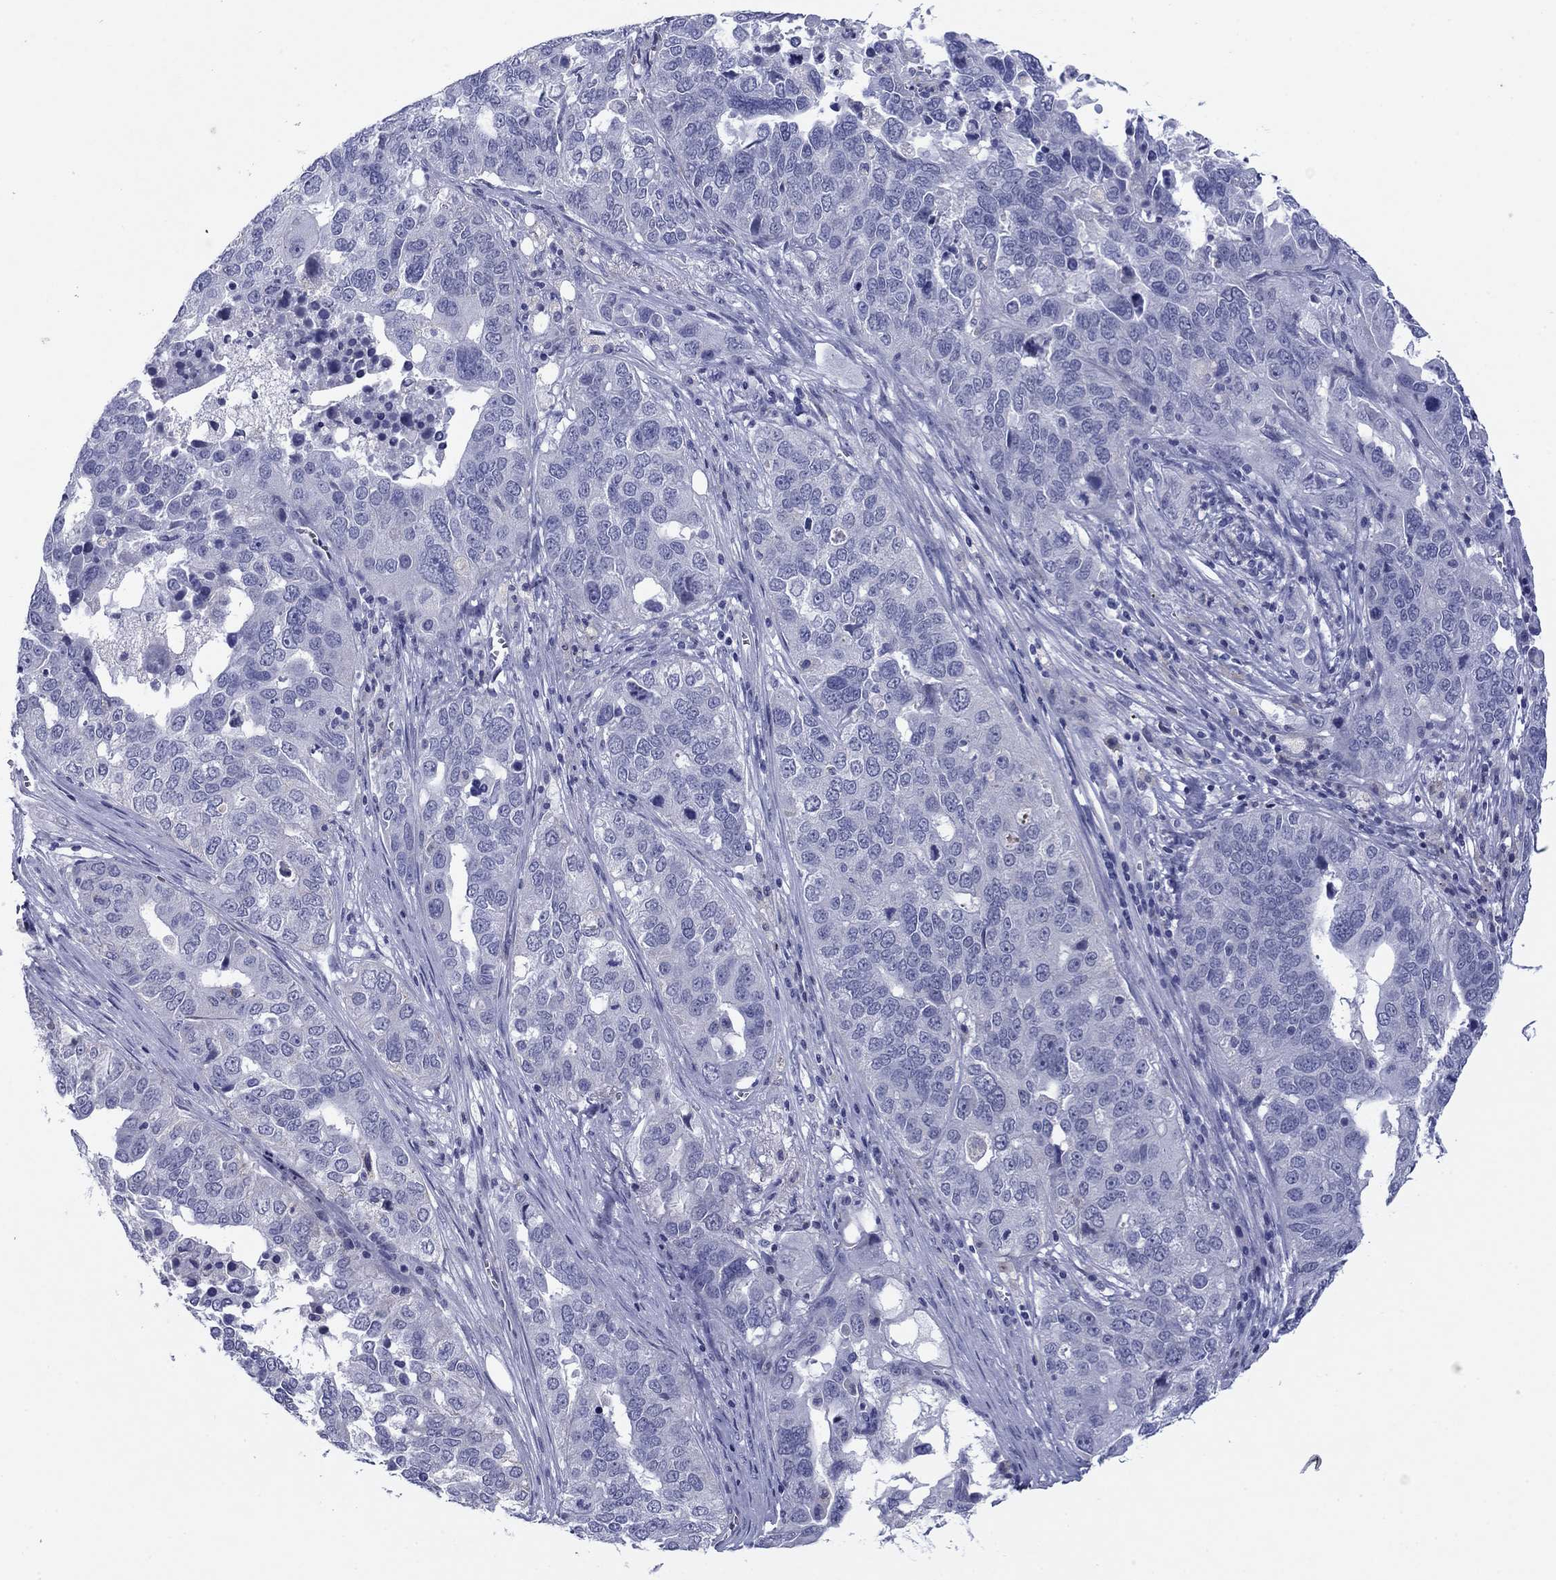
{"staining": {"intensity": "negative", "quantity": "none", "location": "none"}, "tissue": "ovarian cancer", "cell_type": "Tumor cells", "image_type": "cancer", "snomed": [{"axis": "morphology", "description": "Carcinoma, endometroid"}, {"axis": "topography", "description": "Soft tissue"}, {"axis": "topography", "description": "Ovary"}], "caption": "A micrograph of ovarian cancer stained for a protein demonstrates no brown staining in tumor cells.", "gene": "TCFL5", "patient": {"sex": "female", "age": 52}}